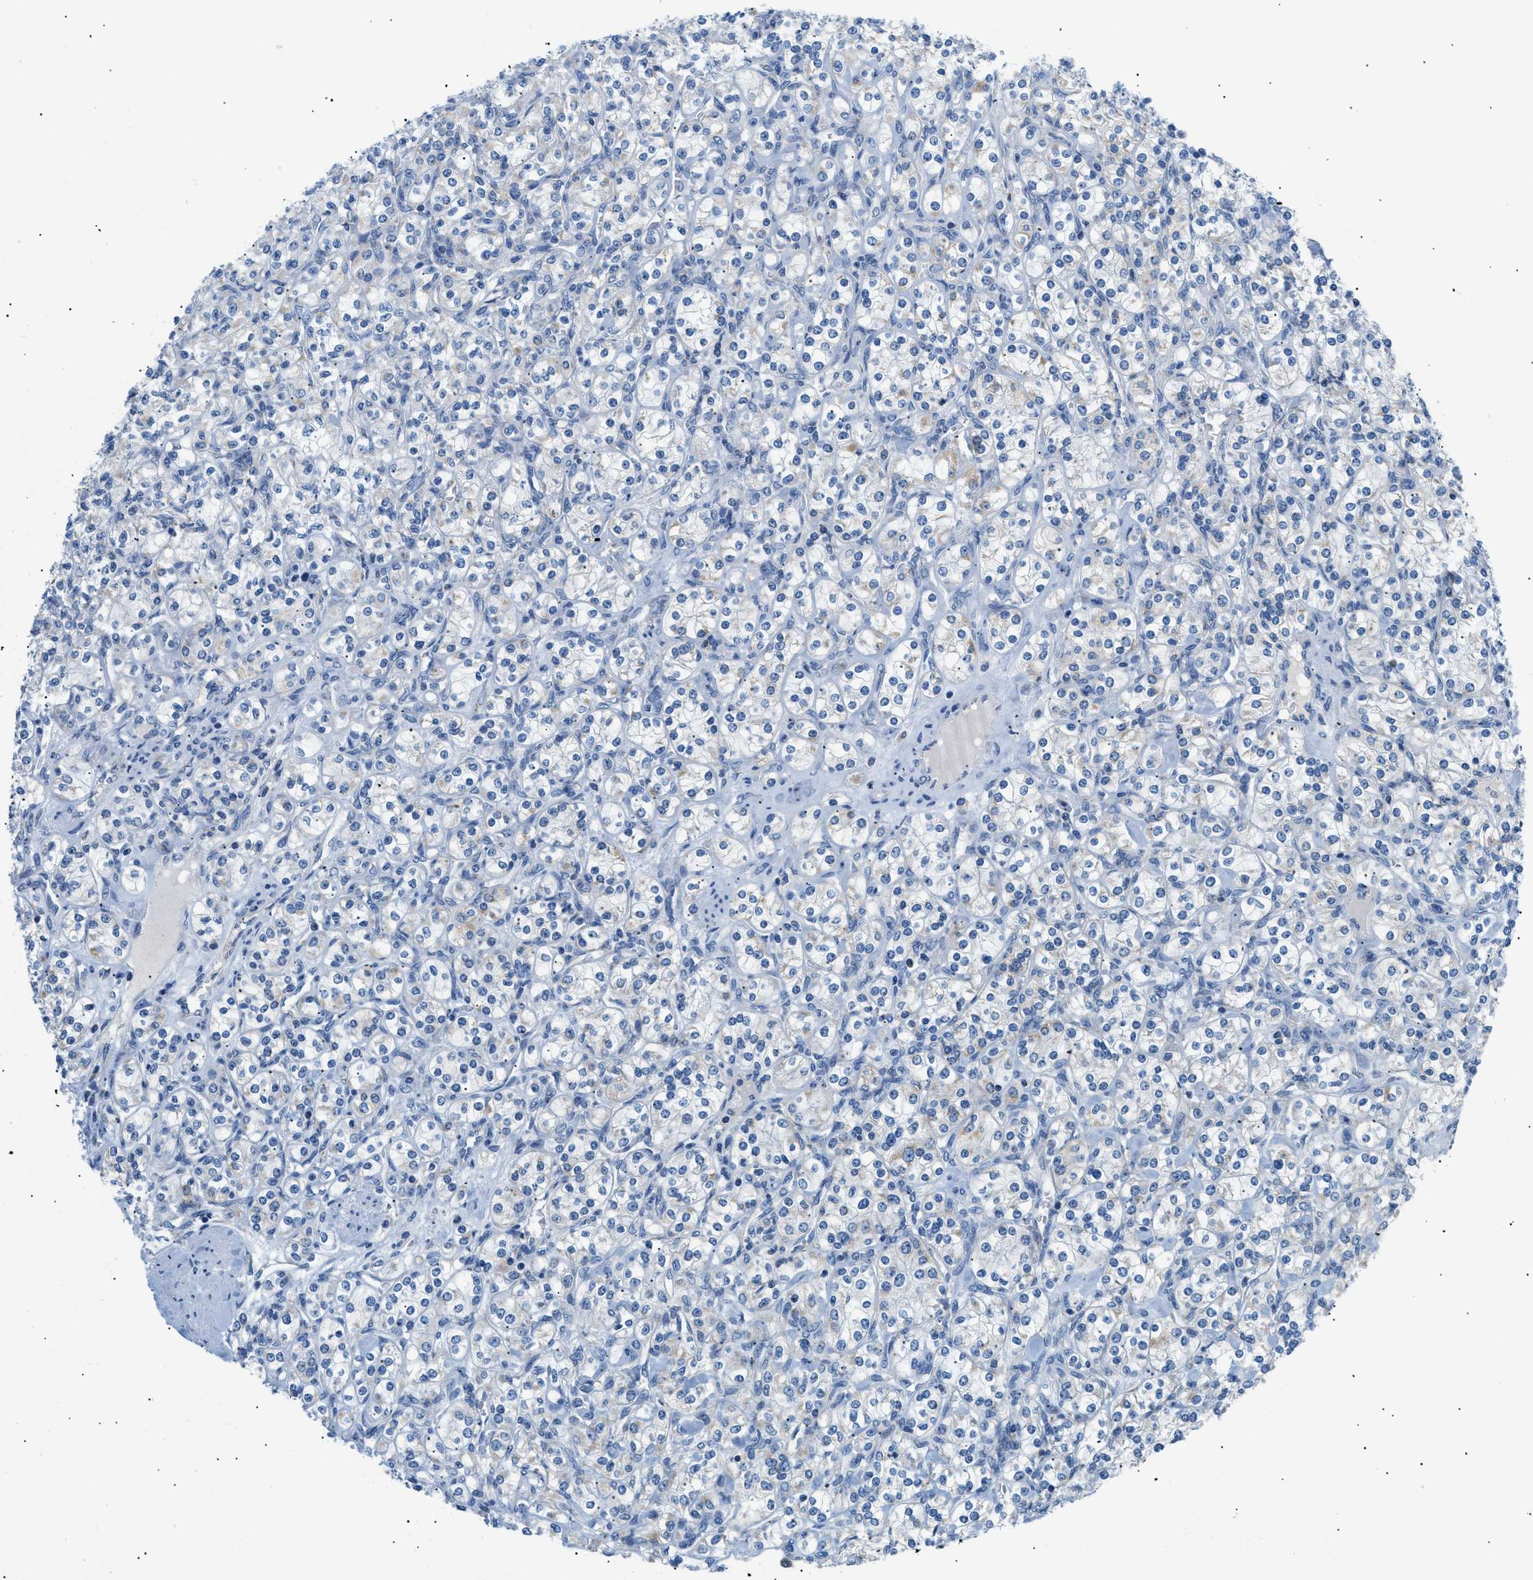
{"staining": {"intensity": "negative", "quantity": "none", "location": "none"}, "tissue": "renal cancer", "cell_type": "Tumor cells", "image_type": "cancer", "snomed": [{"axis": "morphology", "description": "Adenocarcinoma, NOS"}, {"axis": "topography", "description": "Kidney"}], "caption": "A histopathology image of human adenocarcinoma (renal) is negative for staining in tumor cells.", "gene": "ILDR1", "patient": {"sex": "male", "age": 77}}